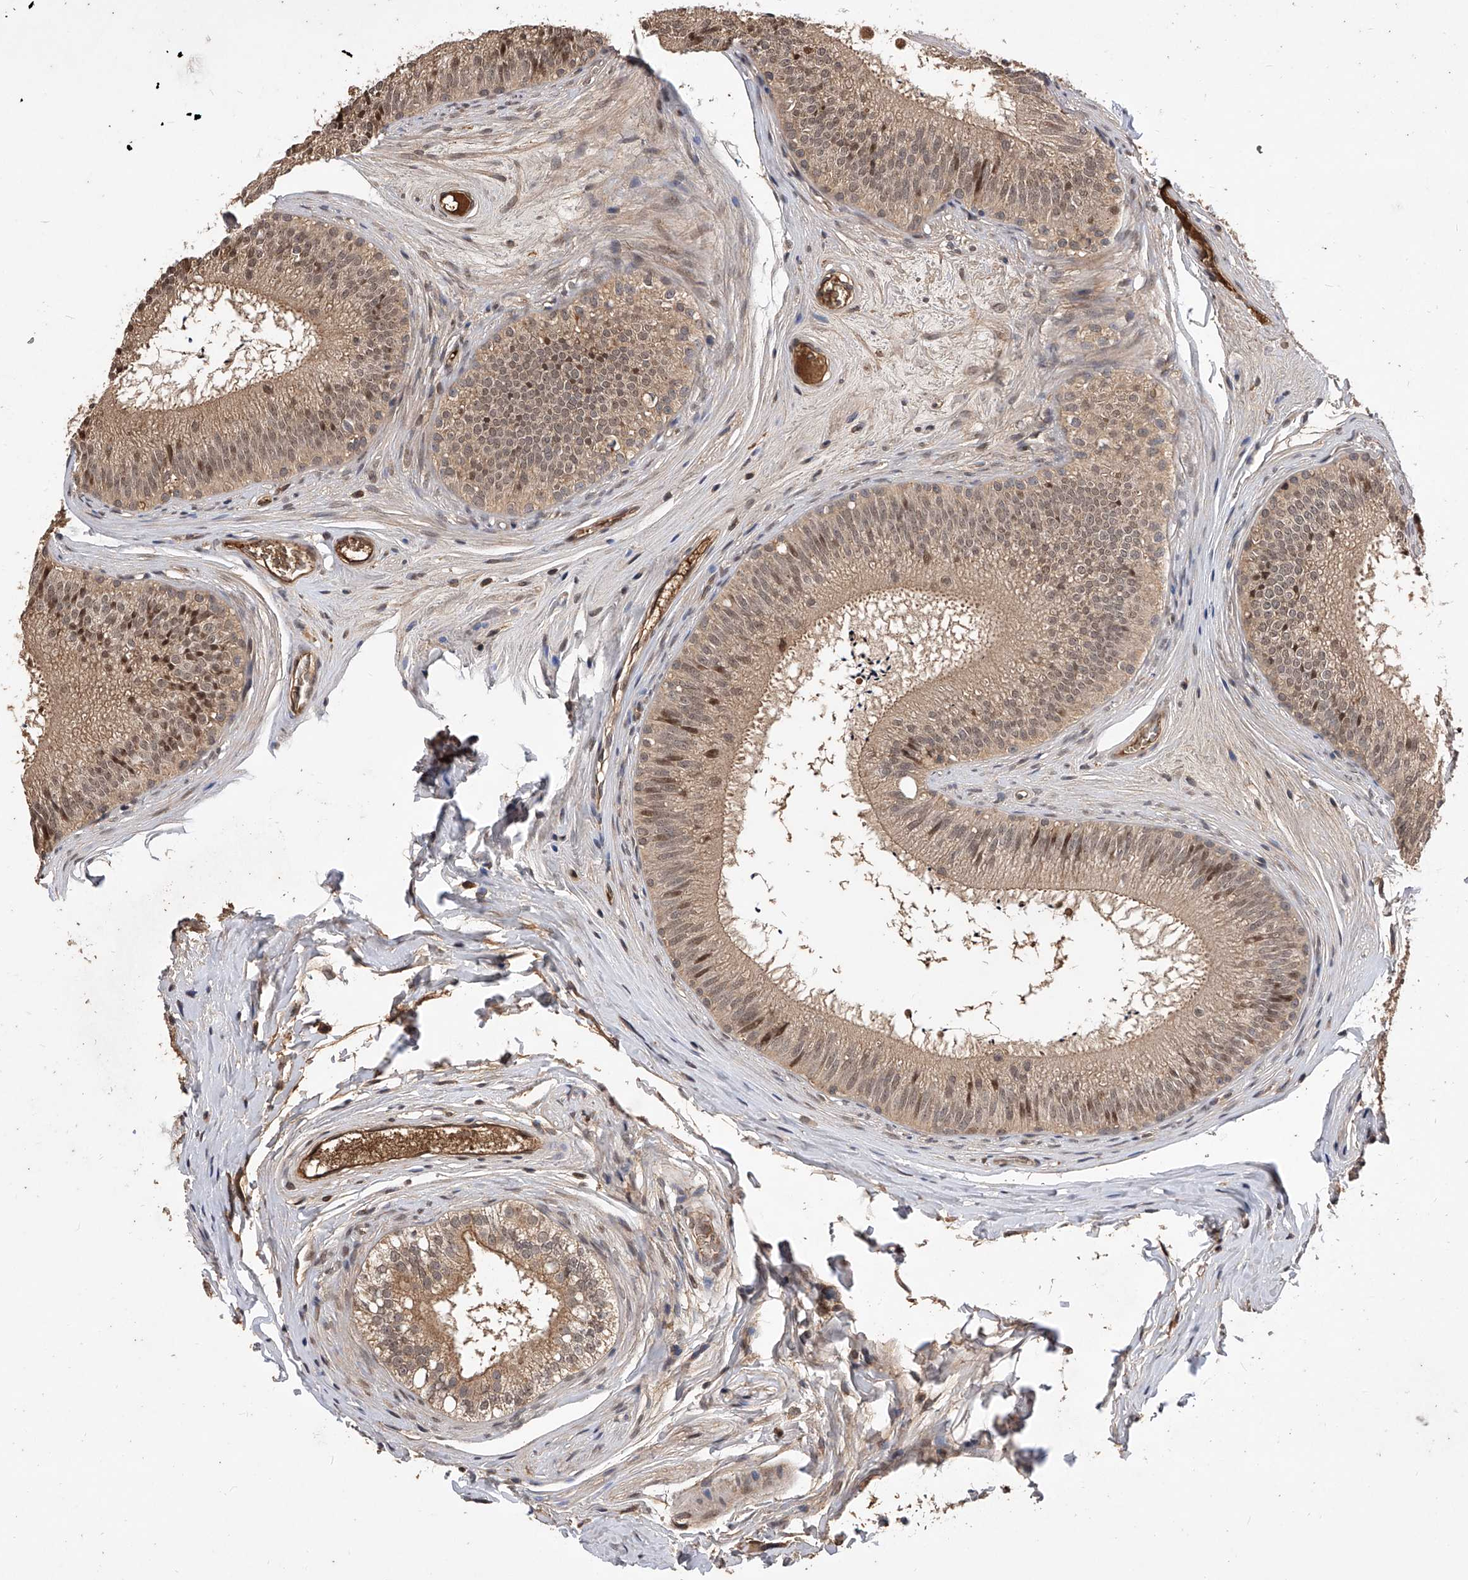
{"staining": {"intensity": "moderate", "quantity": "25%-75%", "location": "cytoplasmic/membranous,nuclear"}, "tissue": "epididymis", "cell_type": "Glandular cells", "image_type": "normal", "snomed": [{"axis": "morphology", "description": "Normal tissue, NOS"}, {"axis": "topography", "description": "Epididymis"}], "caption": "Glandular cells reveal moderate cytoplasmic/membranous,nuclear expression in approximately 25%-75% of cells in benign epididymis. The staining is performed using DAB brown chromogen to label protein expression. The nuclei are counter-stained blue using hematoxylin.", "gene": "CFAP410", "patient": {"sex": "male", "age": 29}}